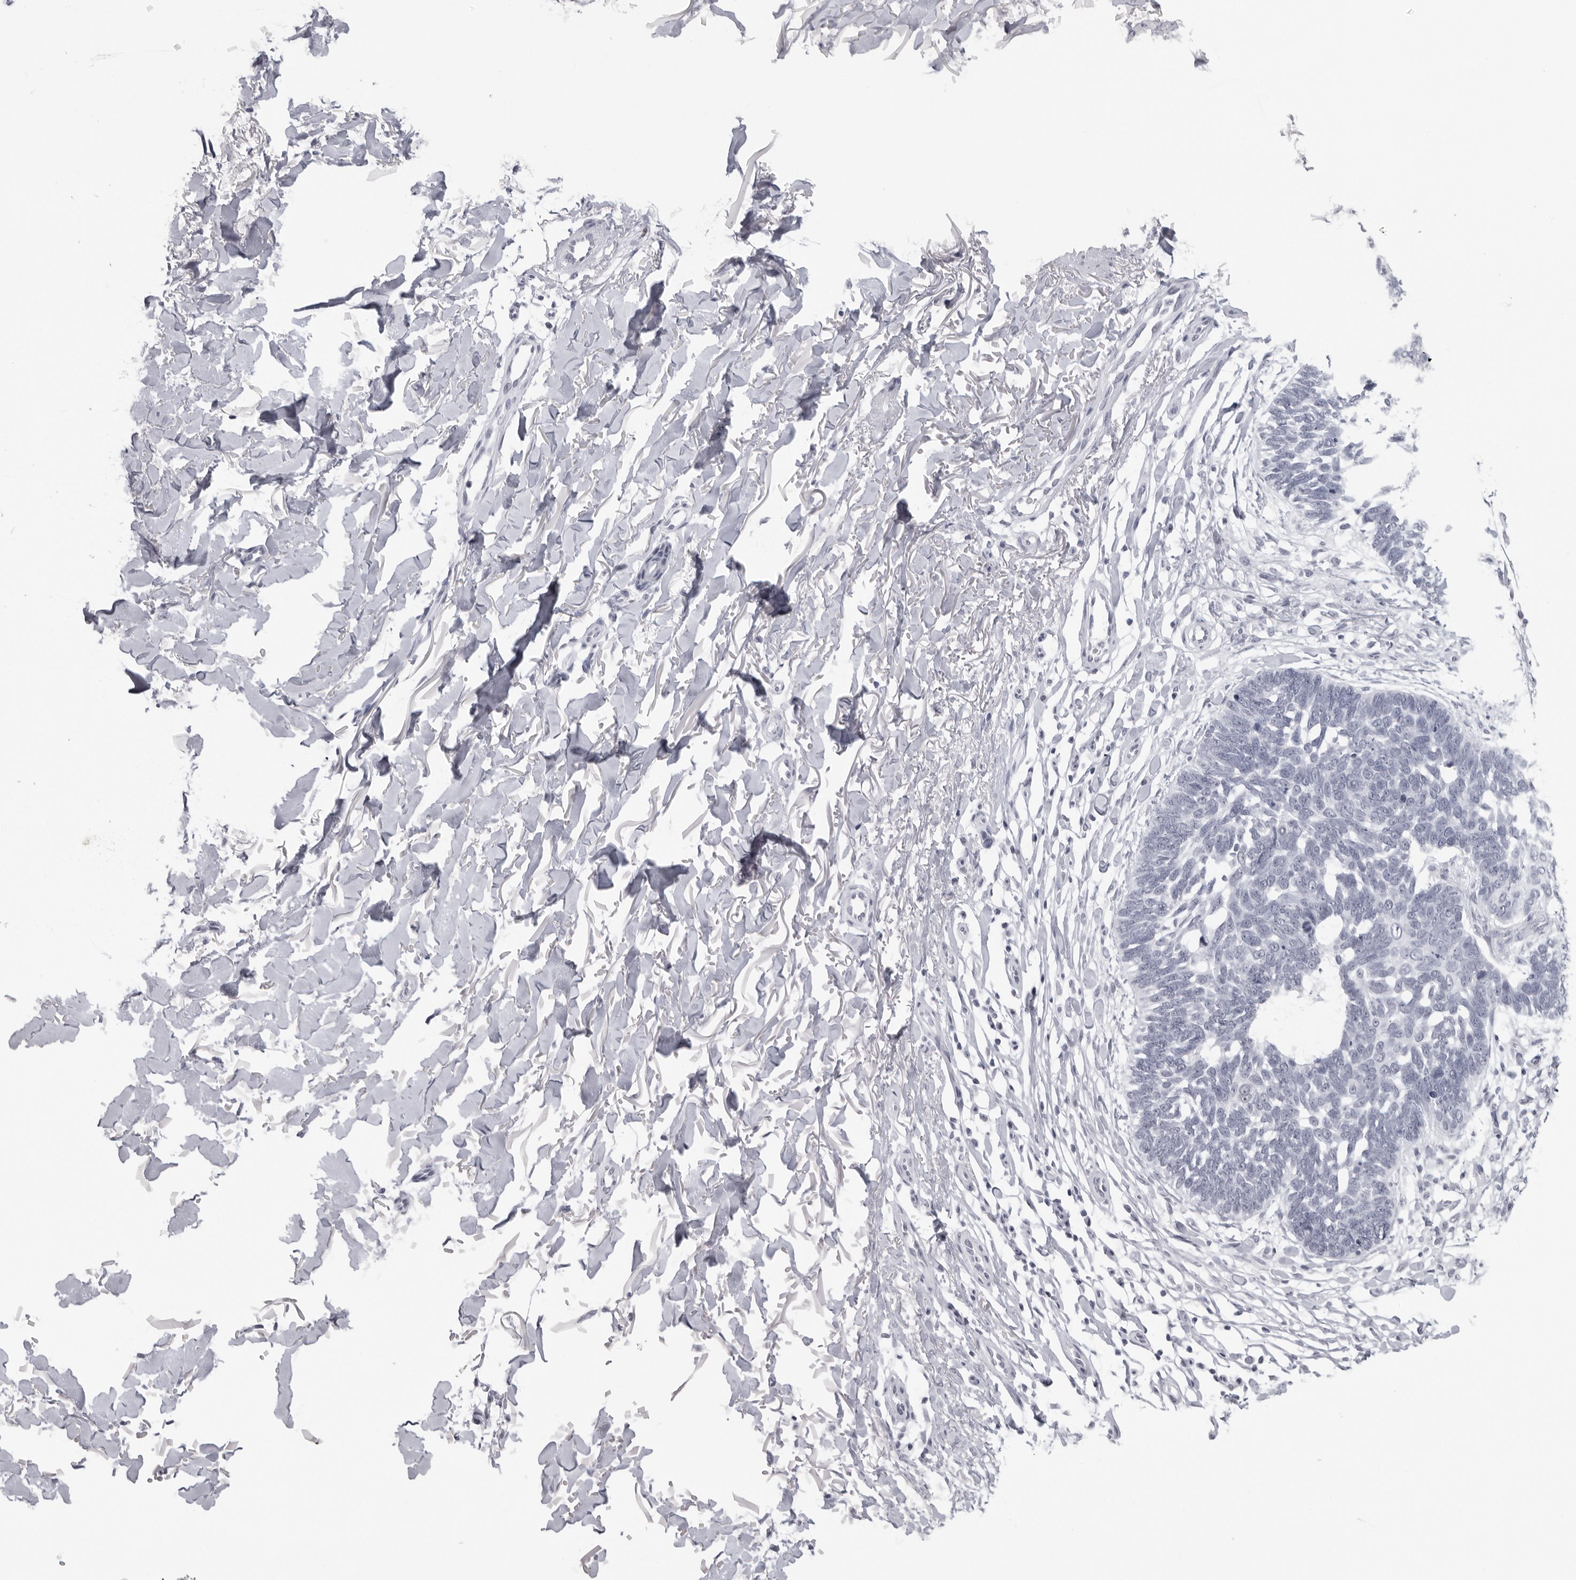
{"staining": {"intensity": "negative", "quantity": "none", "location": "none"}, "tissue": "skin cancer", "cell_type": "Tumor cells", "image_type": "cancer", "snomed": [{"axis": "morphology", "description": "Normal tissue, NOS"}, {"axis": "morphology", "description": "Basal cell carcinoma"}, {"axis": "topography", "description": "Skin"}], "caption": "An image of human skin cancer is negative for staining in tumor cells.", "gene": "ESPN", "patient": {"sex": "male", "age": 77}}